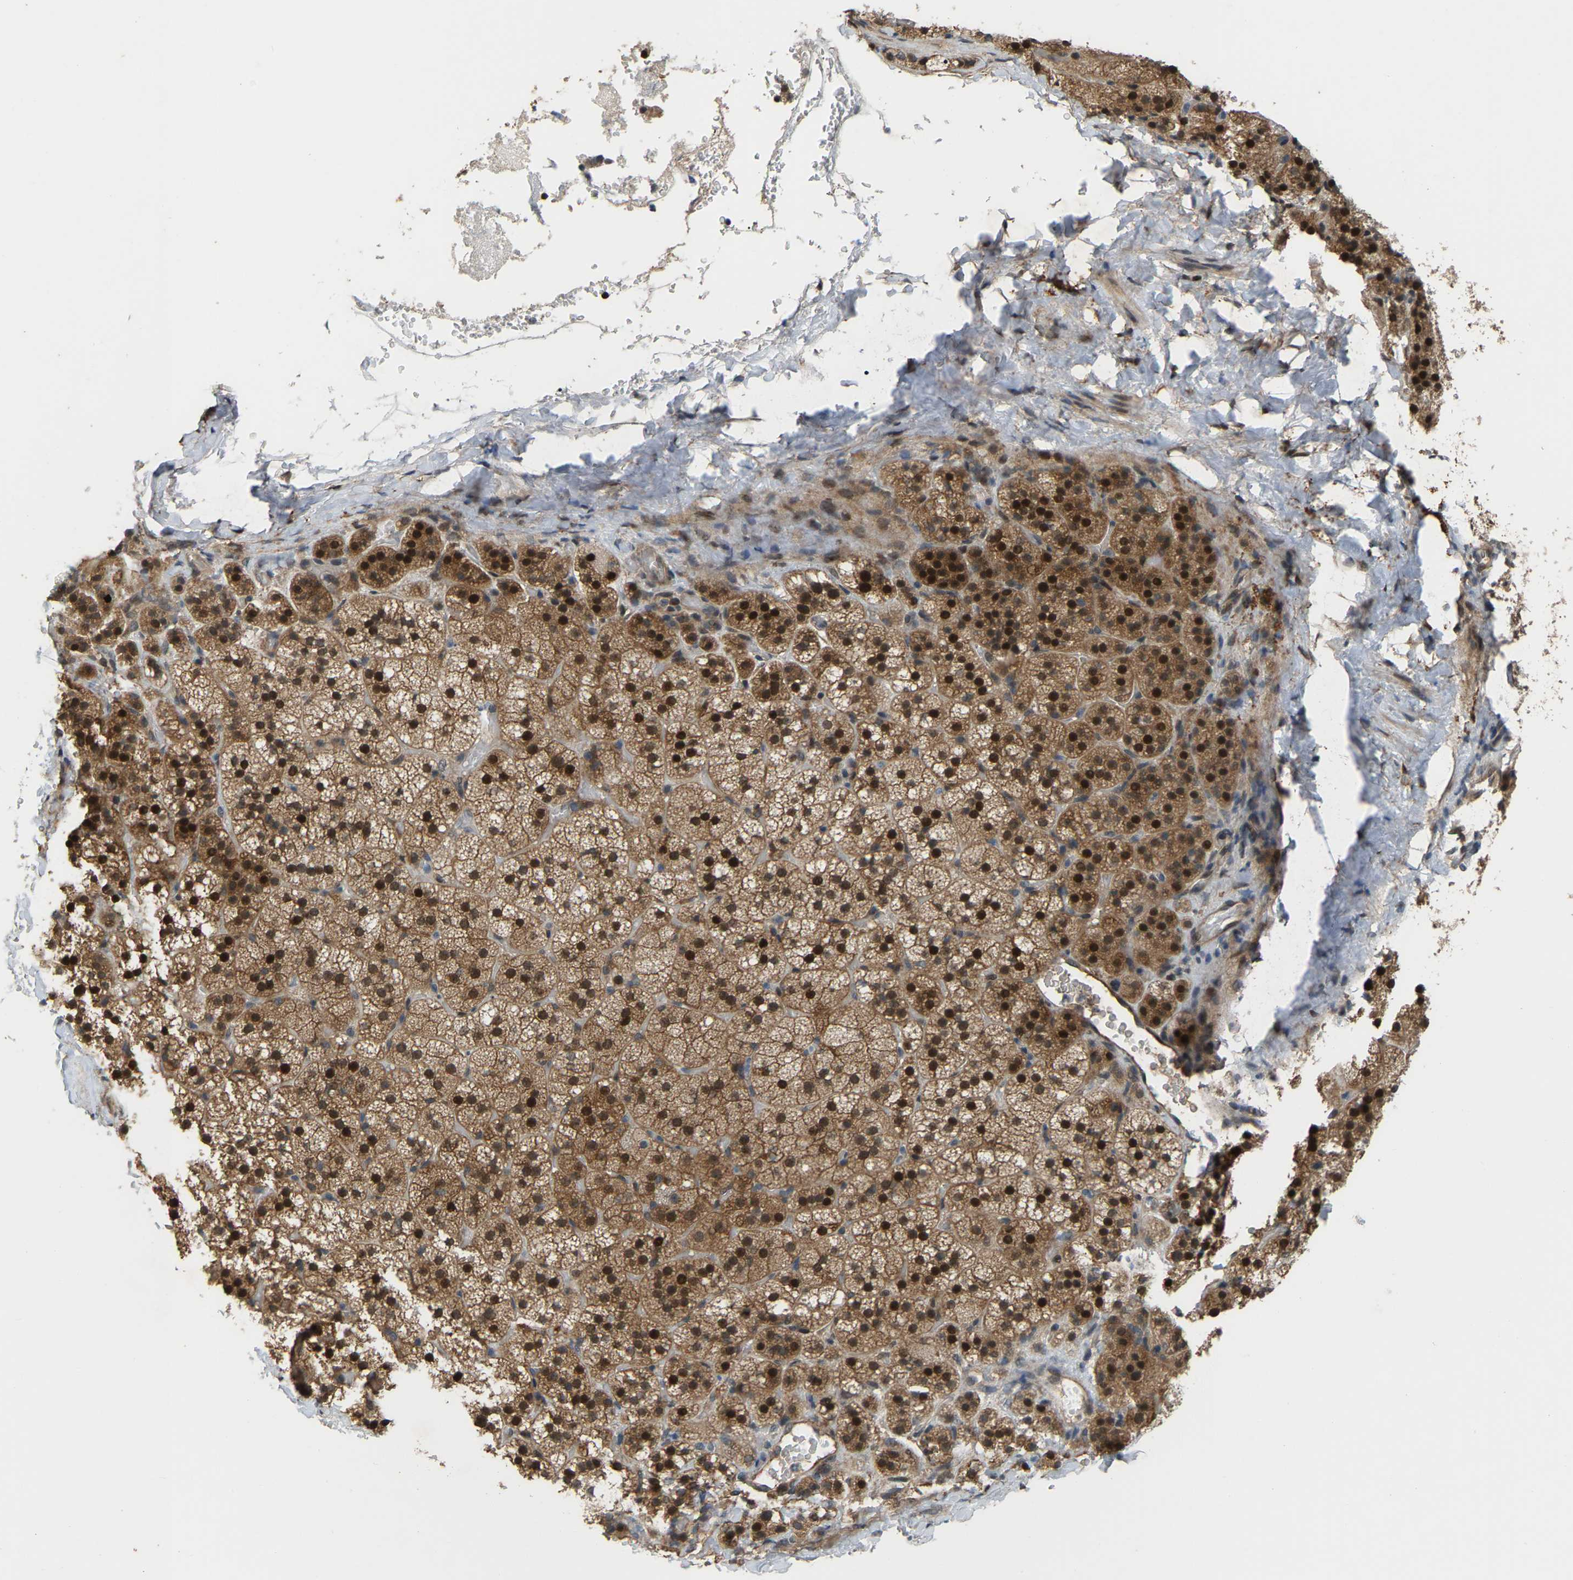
{"staining": {"intensity": "strong", "quantity": ">75%", "location": "cytoplasmic/membranous,nuclear"}, "tissue": "adrenal gland", "cell_type": "Glandular cells", "image_type": "normal", "snomed": [{"axis": "morphology", "description": "Normal tissue, NOS"}, {"axis": "topography", "description": "Adrenal gland"}], "caption": "Unremarkable adrenal gland was stained to show a protein in brown. There is high levels of strong cytoplasmic/membranous,nuclear staining in approximately >75% of glandular cells. Immunohistochemistry (ihc) stains the protein in brown and the nuclei are stained blue.", "gene": "CROT", "patient": {"sex": "female", "age": 44}}